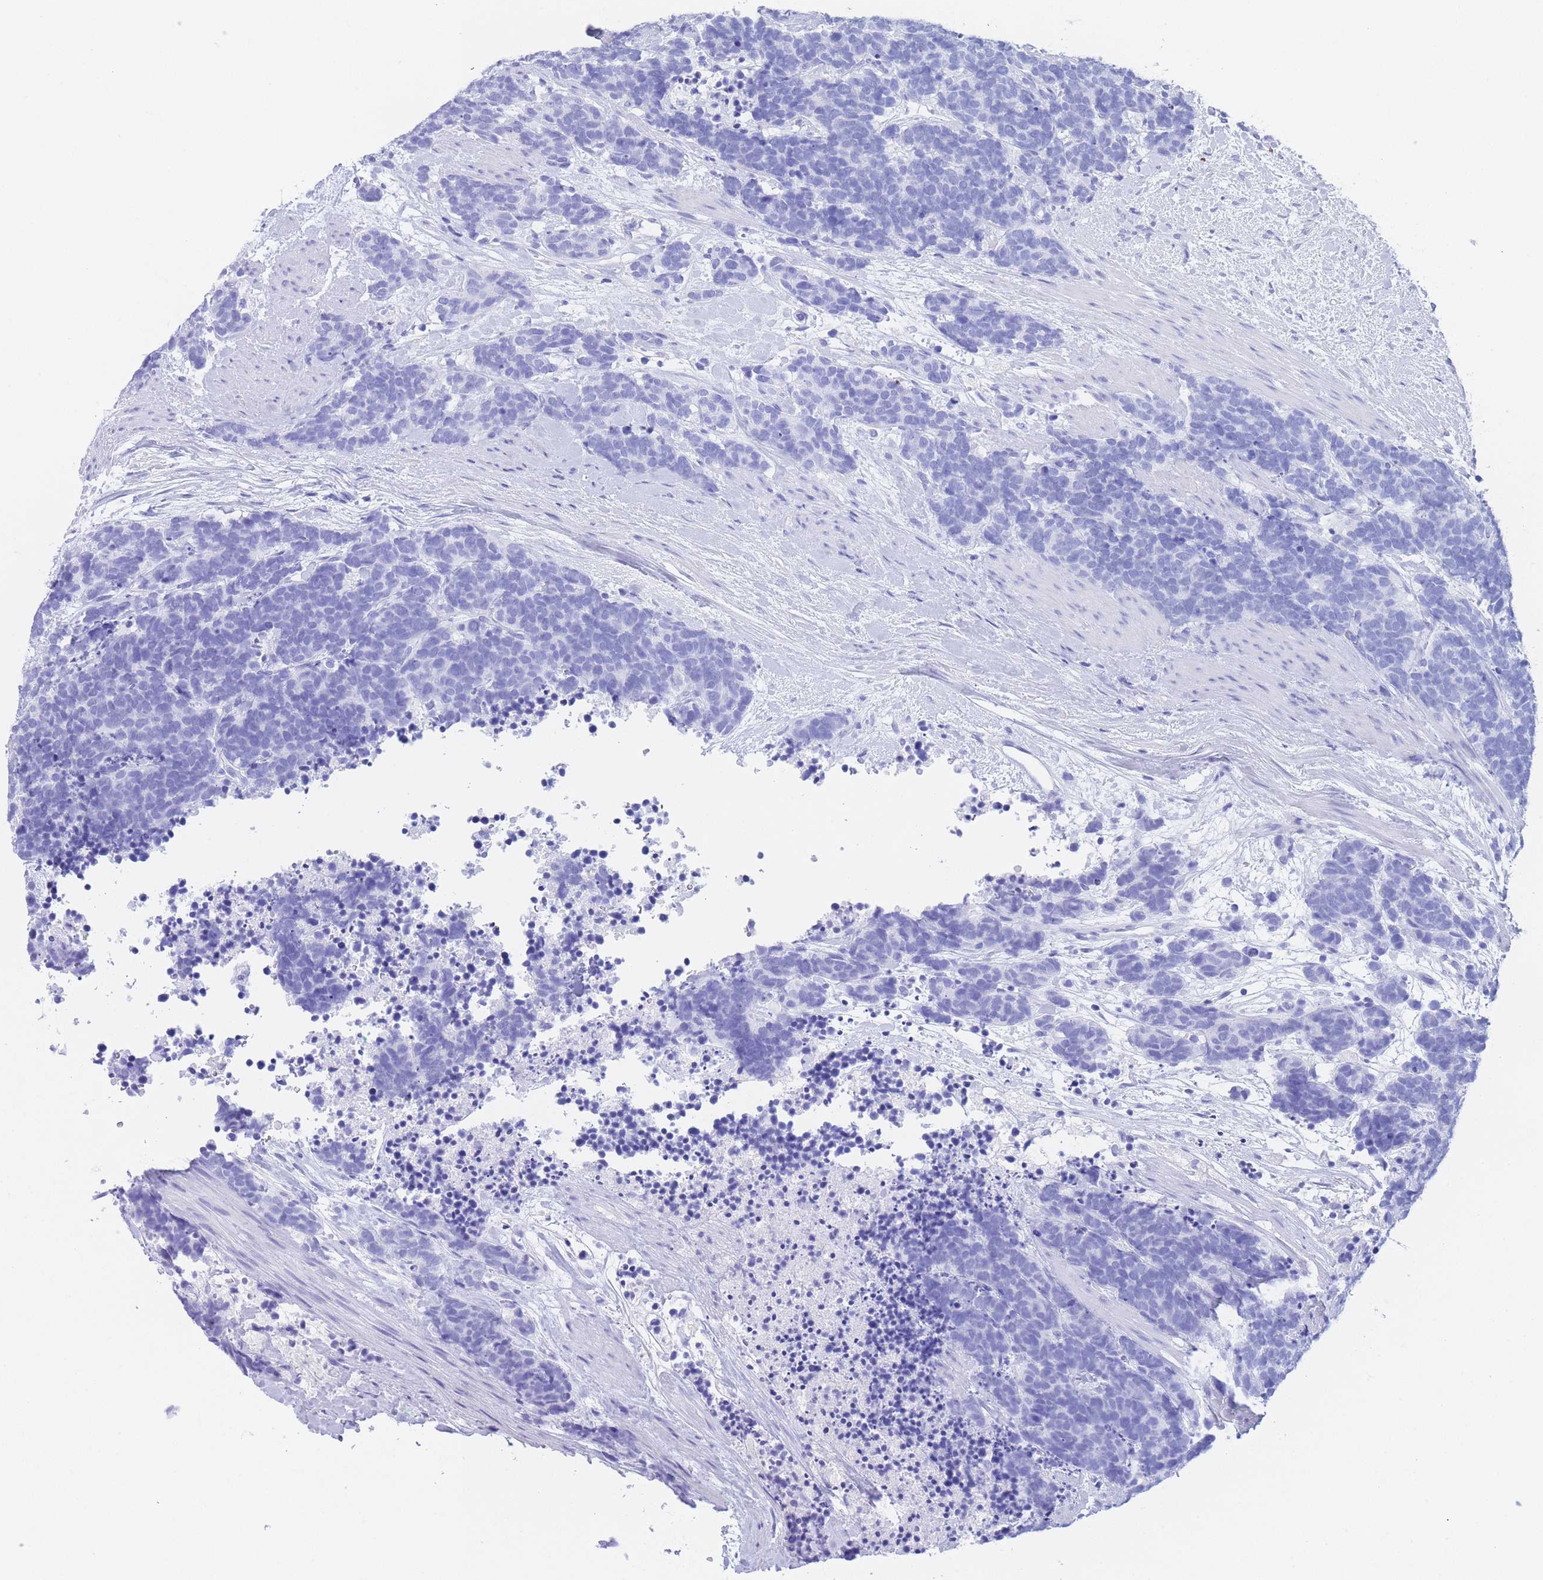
{"staining": {"intensity": "negative", "quantity": "none", "location": "none"}, "tissue": "carcinoid", "cell_type": "Tumor cells", "image_type": "cancer", "snomed": [{"axis": "morphology", "description": "Carcinoma, NOS"}, {"axis": "morphology", "description": "Carcinoid, malignant, NOS"}, {"axis": "topography", "description": "Prostate"}], "caption": "Carcinoid was stained to show a protein in brown. There is no significant expression in tumor cells. The staining was performed using DAB to visualize the protein expression in brown, while the nuclei were stained in blue with hematoxylin (Magnification: 20x).", "gene": "SLCO1B3", "patient": {"sex": "male", "age": 57}}